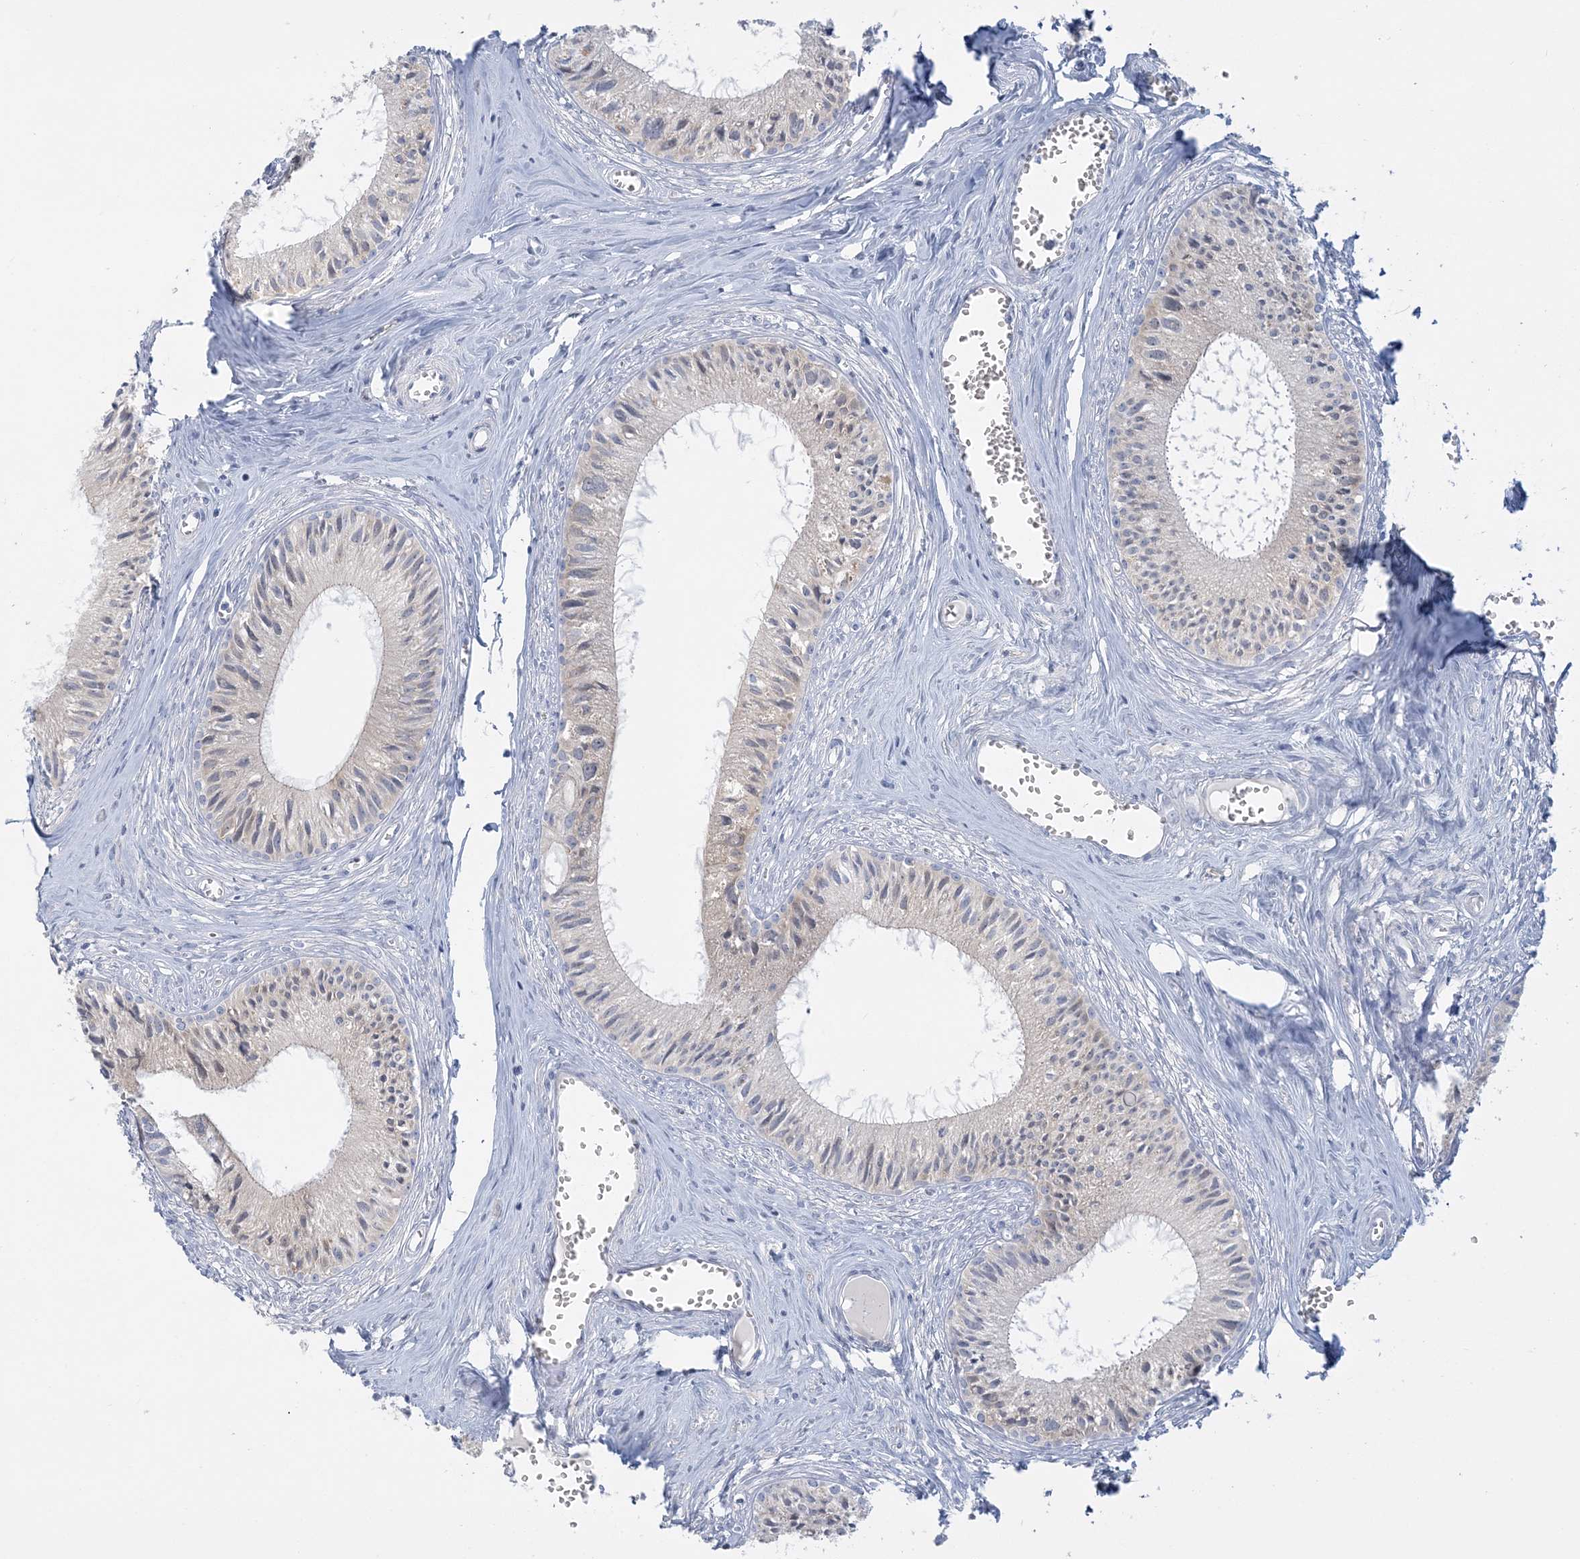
{"staining": {"intensity": "weak", "quantity": "<25%", "location": "cytoplasmic/membranous"}, "tissue": "epididymis", "cell_type": "Glandular cells", "image_type": "normal", "snomed": [{"axis": "morphology", "description": "Normal tissue, NOS"}, {"axis": "topography", "description": "Epididymis"}], "caption": "The immunohistochemistry micrograph has no significant expression in glandular cells of epididymis.", "gene": "ENSG00000288637", "patient": {"sex": "male", "age": 36}}